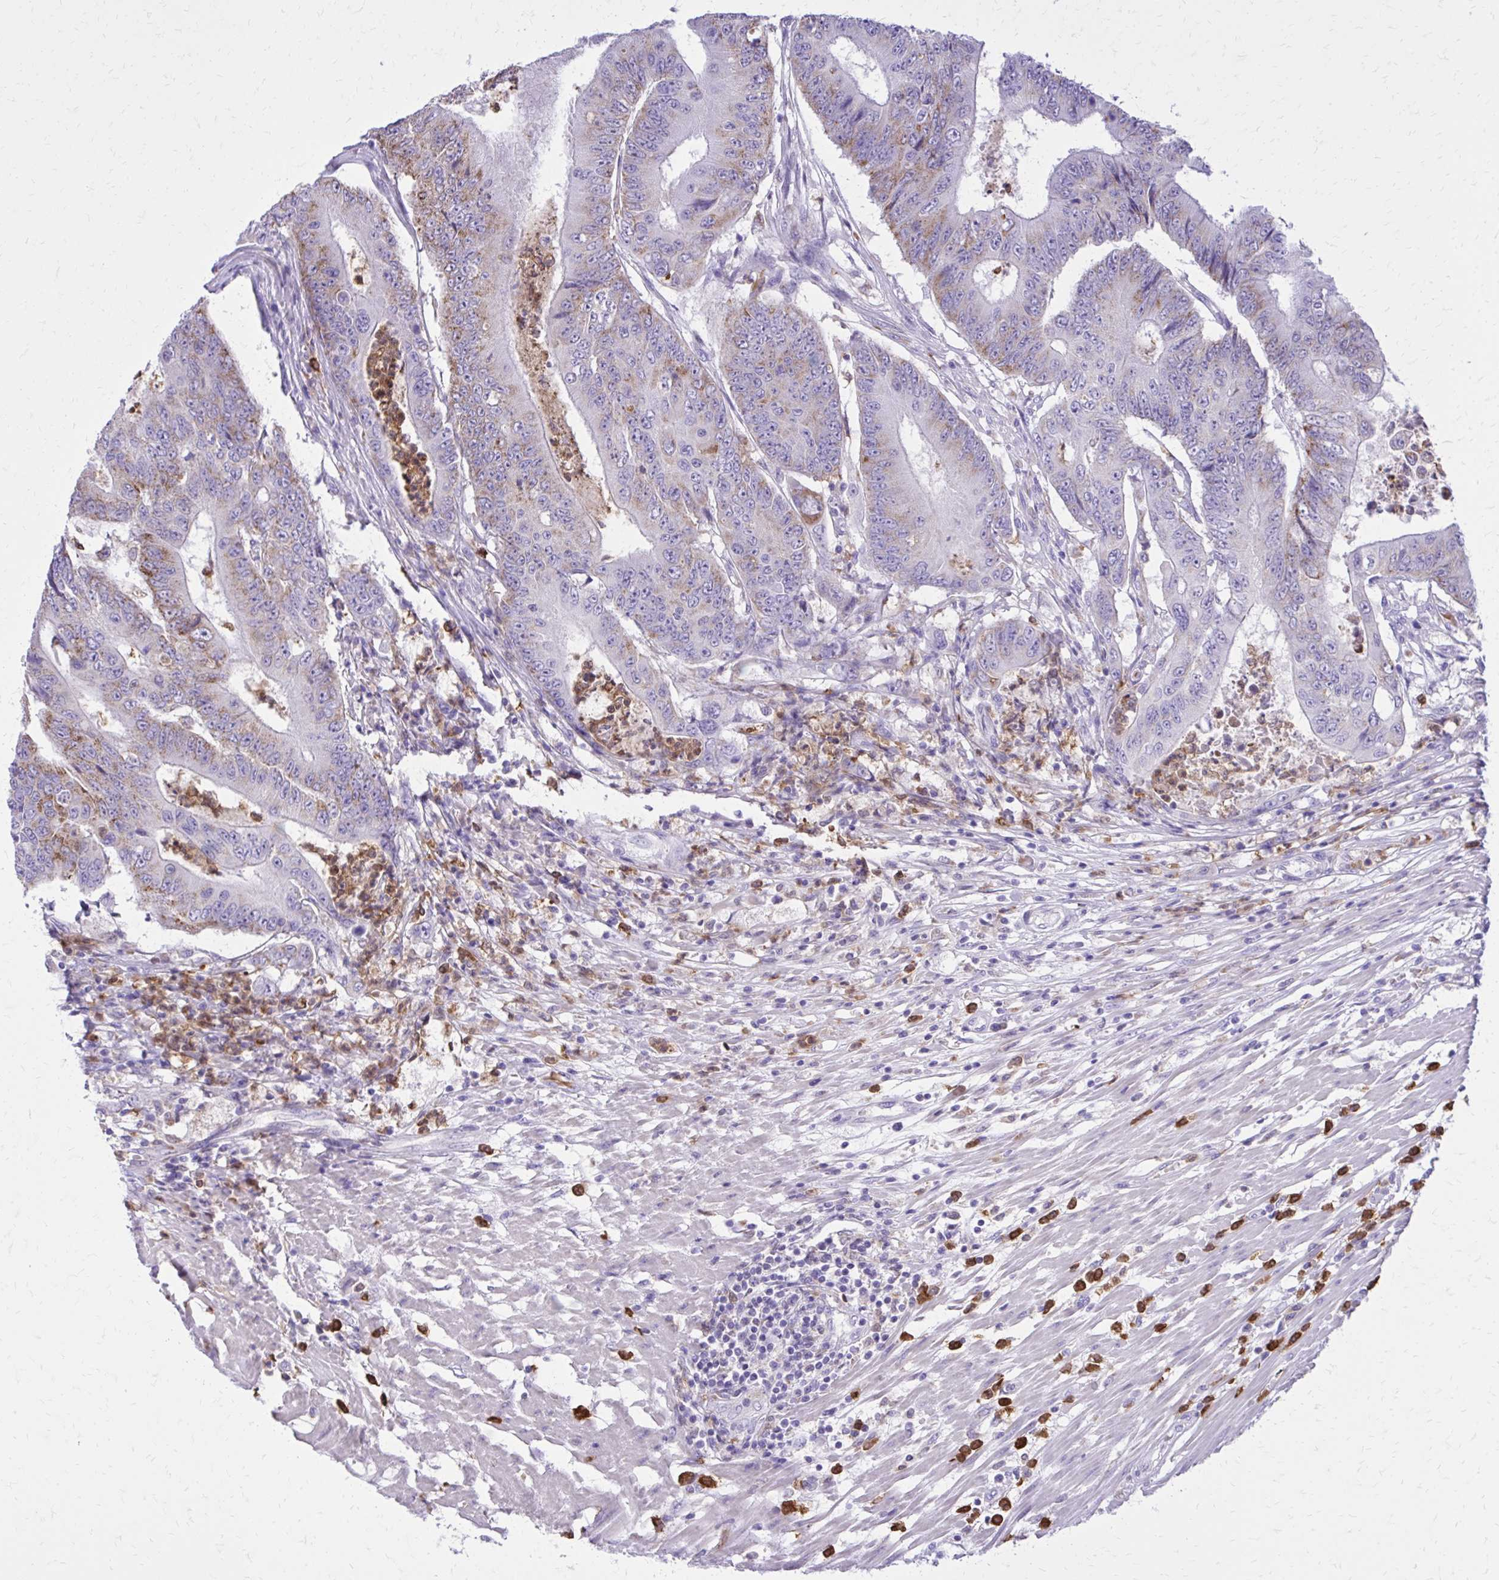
{"staining": {"intensity": "weak", "quantity": "<25%", "location": "cytoplasmic/membranous"}, "tissue": "colorectal cancer", "cell_type": "Tumor cells", "image_type": "cancer", "snomed": [{"axis": "morphology", "description": "Adenocarcinoma, NOS"}, {"axis": "topography", "description": "Colon"}], "caption": "A high-resolution micrograph shows IHC staining of colorectal adenocarcinoma, which exhibits no significant staining in tumor cells.", "gene": "CAT", "patient": {"sex": "female", "age": 48}}